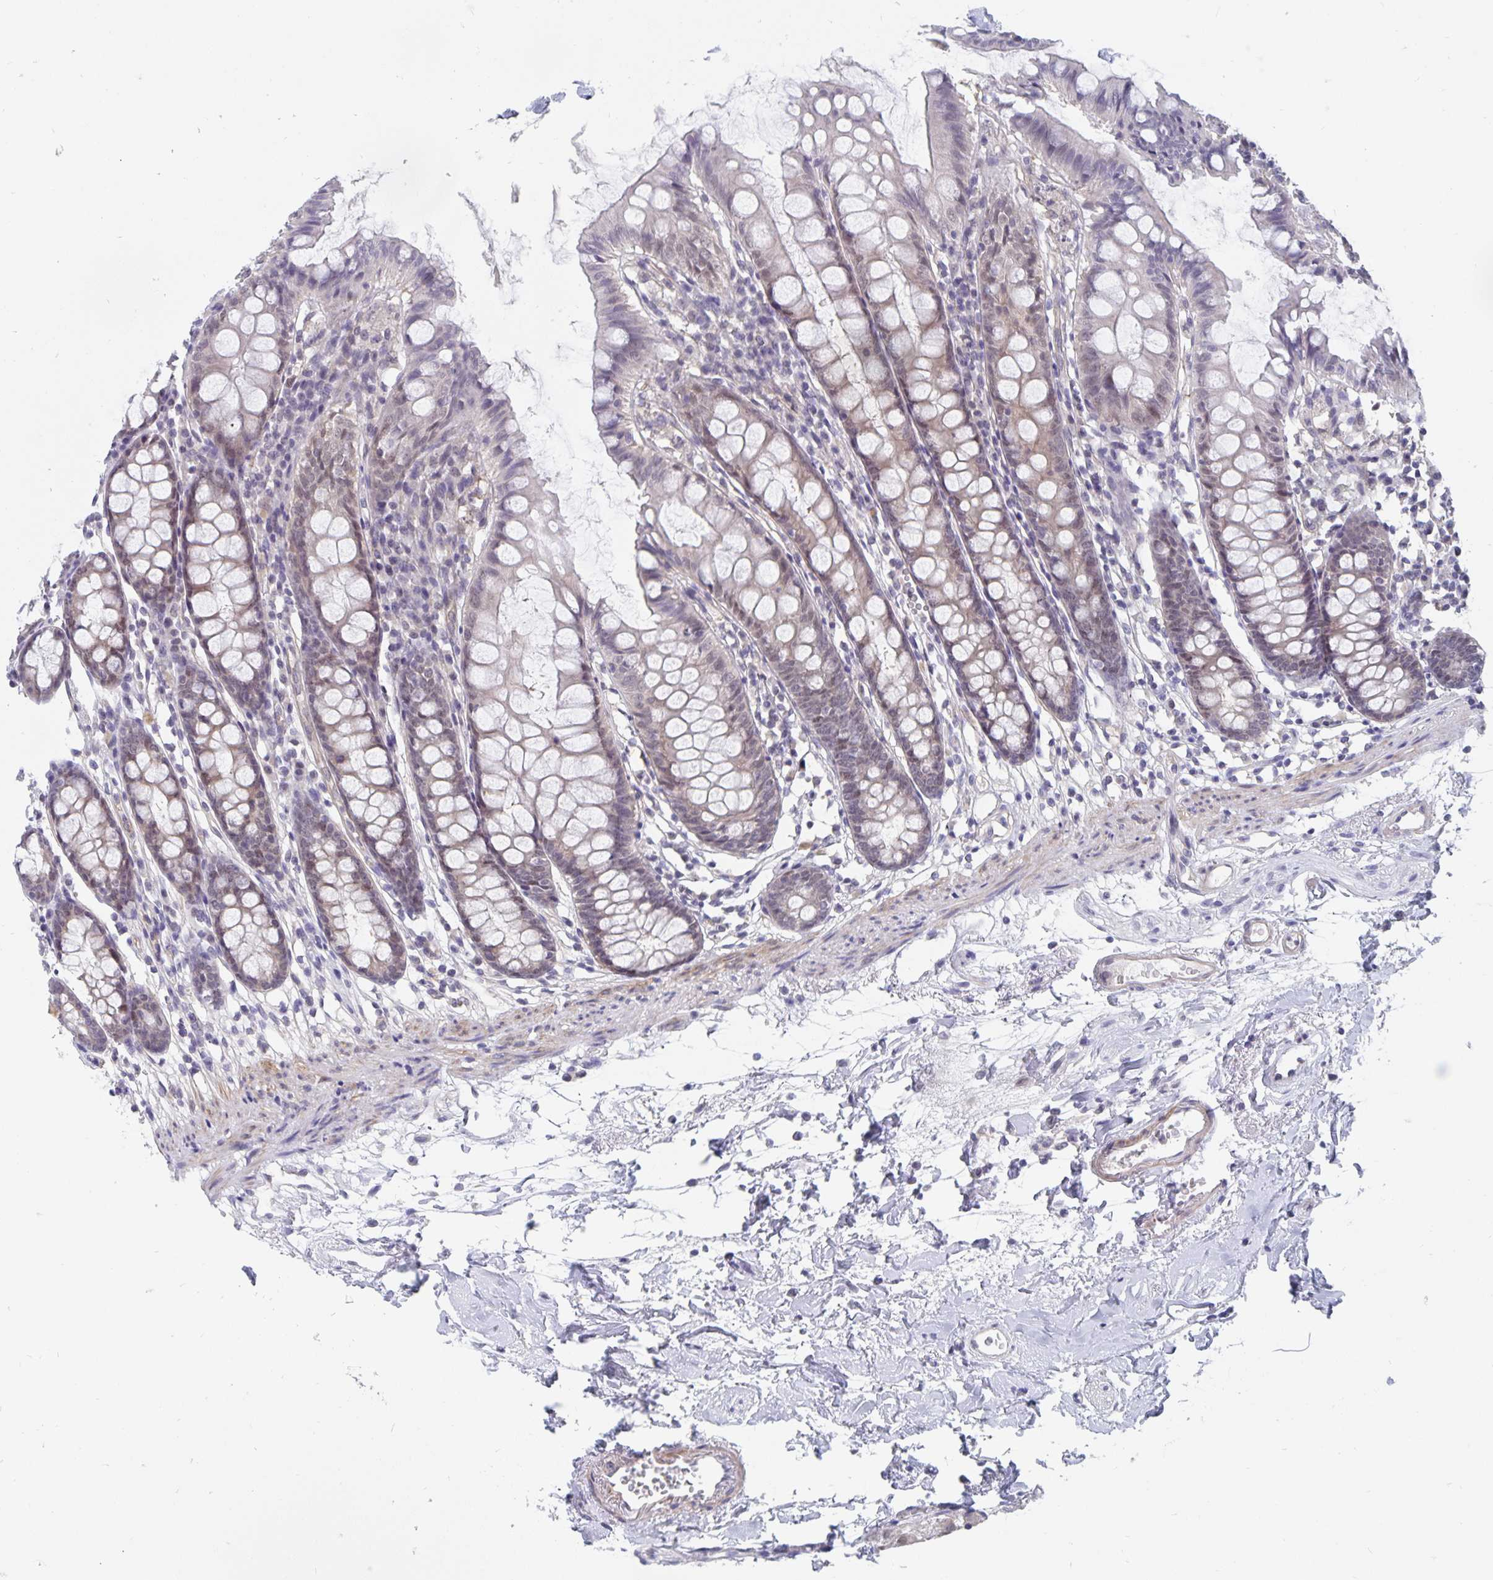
{"staining": {"intensity": "negative", "quantity": "none", "location": "none"}, "tissue": "colon", "cell_type": "Endothelial cells", "image_type": "normal", "snomed": [{"axis": "morphology", "description": "Normal tissue, NOS"}, {"axis": "topography", "description": "Colon"}], "caption": "DAB immunohistochemical staining of normal human colon shows no significant expression in endothelial cells. (DAB (3,3'-diaminobenzidine) immunohistochemistry (IHC) with hematoxylin counter stain).", "gene": "BAG6", "patient": {"sex": "female", "age": 84}}